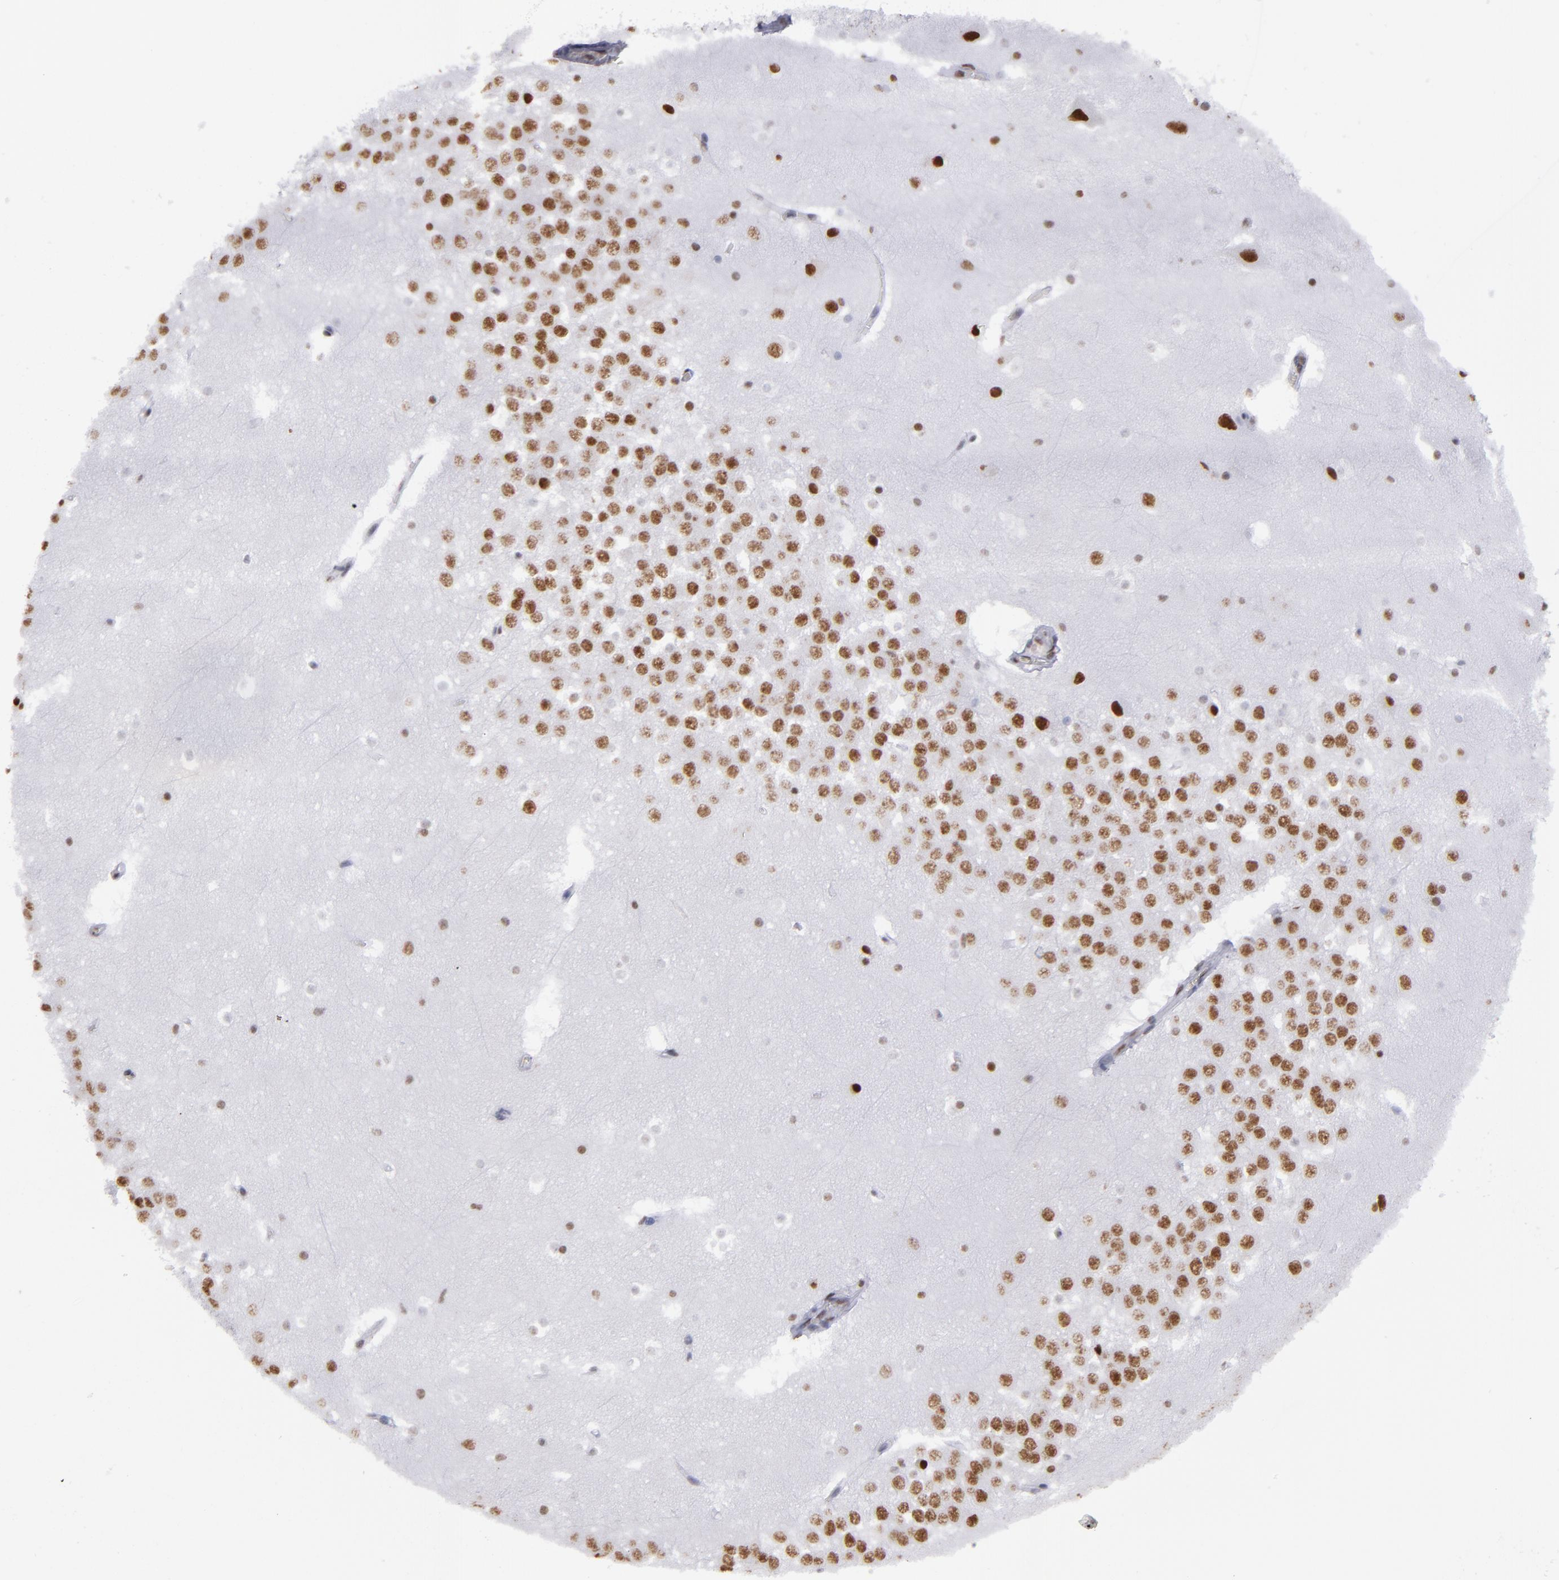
{"staining": {"intensity": "moderate", "quantity": ">75%", "location": "nuclear"}, "tissue": "hippocampus", "cell_type": "Glial cells", "image_type": "normal", "snomed": [{"axis": "morphology", "description": "Normal tissue, NOS"}, {"axis": "topography", "description": "Hippocampus"}], "caption": "This micrograph exhibits normal hippocampus stained with IHC to label a protein in brown. The nuclear of glial cells show moderate positivity for the protein. Nuclei are counter-stained blue.", "gene": "TERF2", "patient": {"sex": "male", "age": 45}}